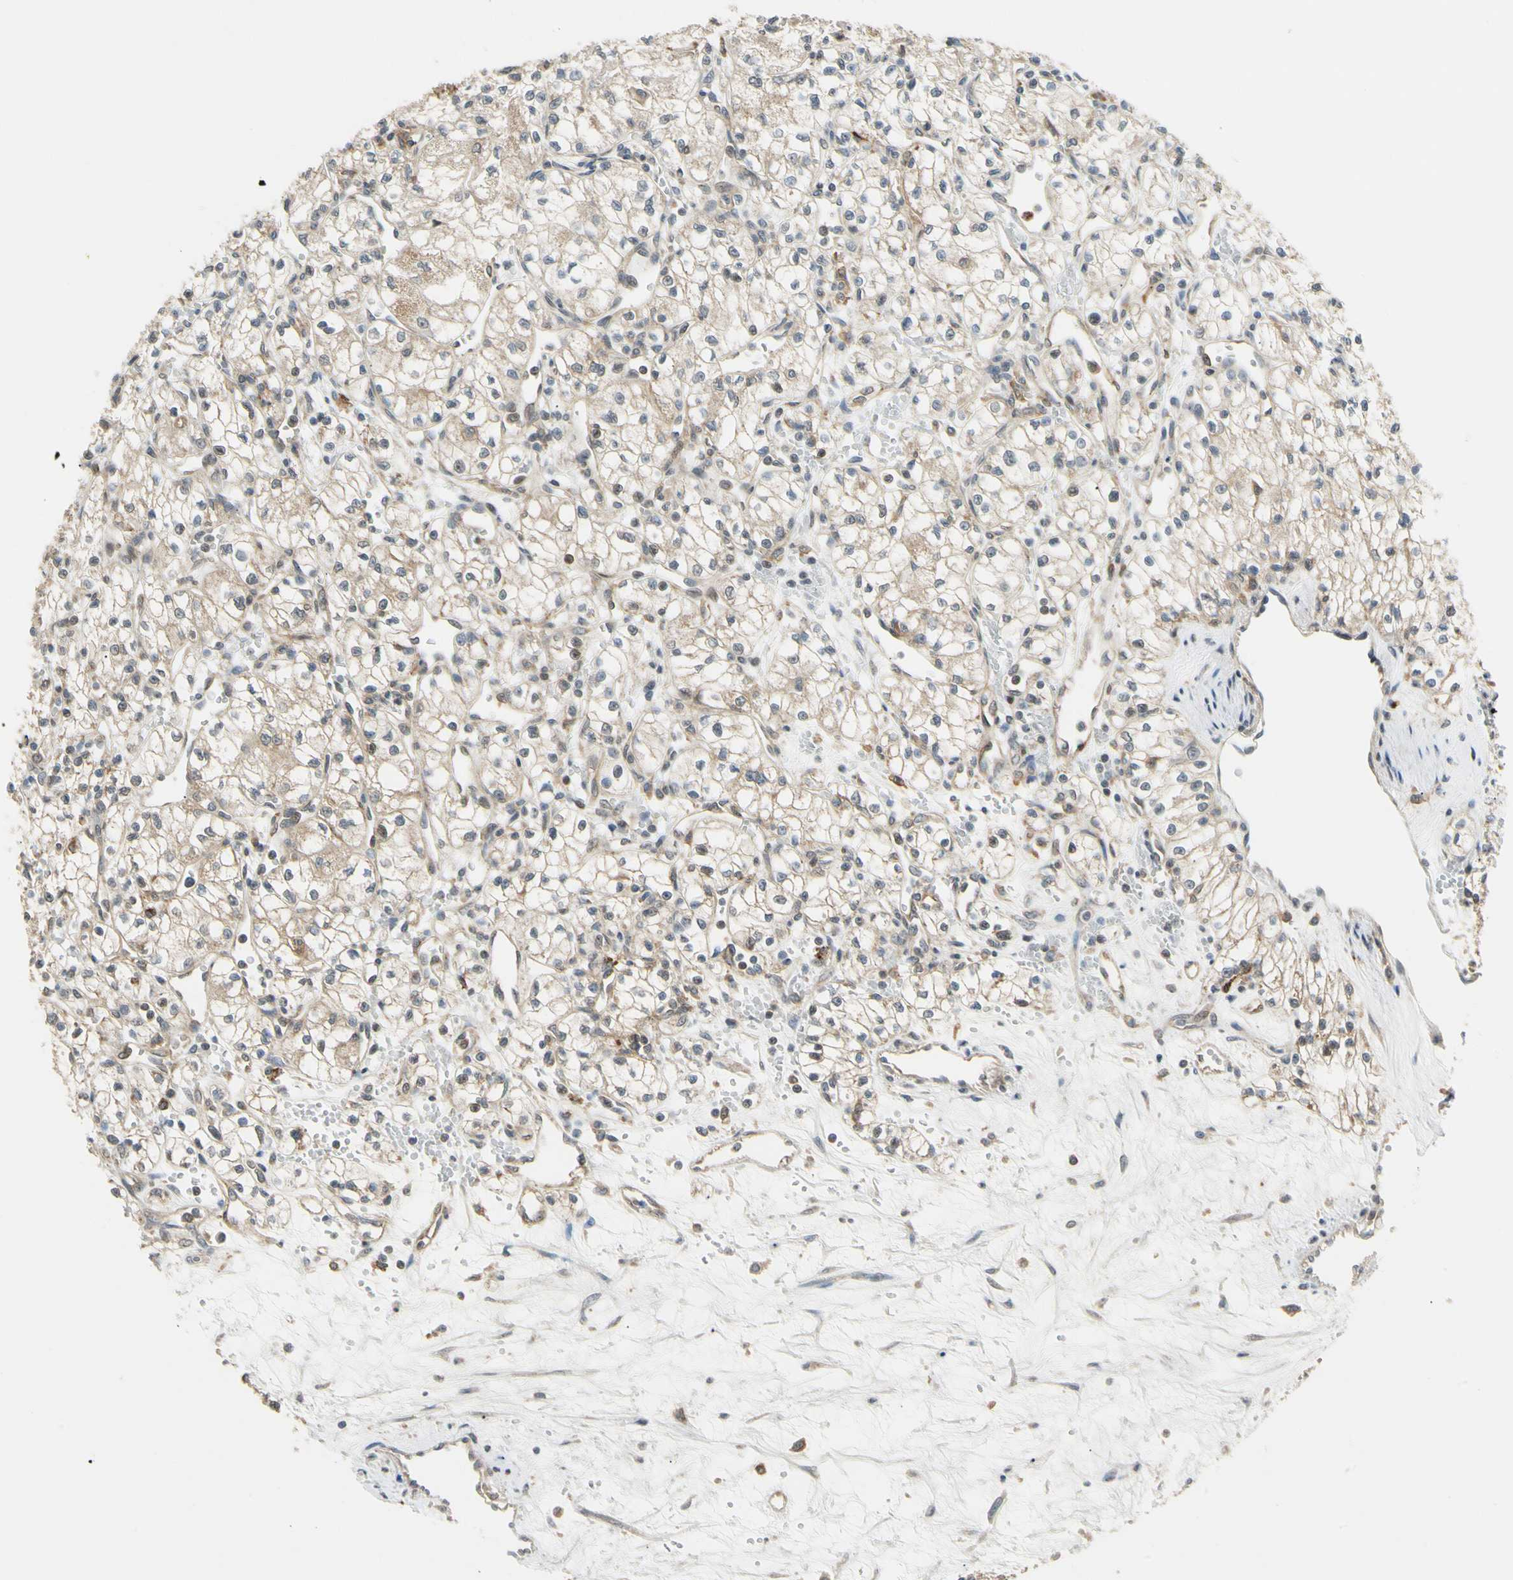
{"staining": {"intensity": "weak", "quantity": "<25%", "location": "cytoplasmic/membranous"}, "tissue": "renal cancer", "cell_type": "Tumor cells", "image_type": "cancer", "snomed": [{"axis": "morphology", "description": "Normal tissue, NOS"}, {"axis": "morphology", "description": "Adenocarcinoma, NOS"}, {"axis": "topography", "description": "Kidney"}], "caption": "The histopathology image demonstrates no significant staining in tumor cells of adenocarcinoma (renal).", "gene": "ANKHD1", "patient": {"sex": "male", "age": 59}}